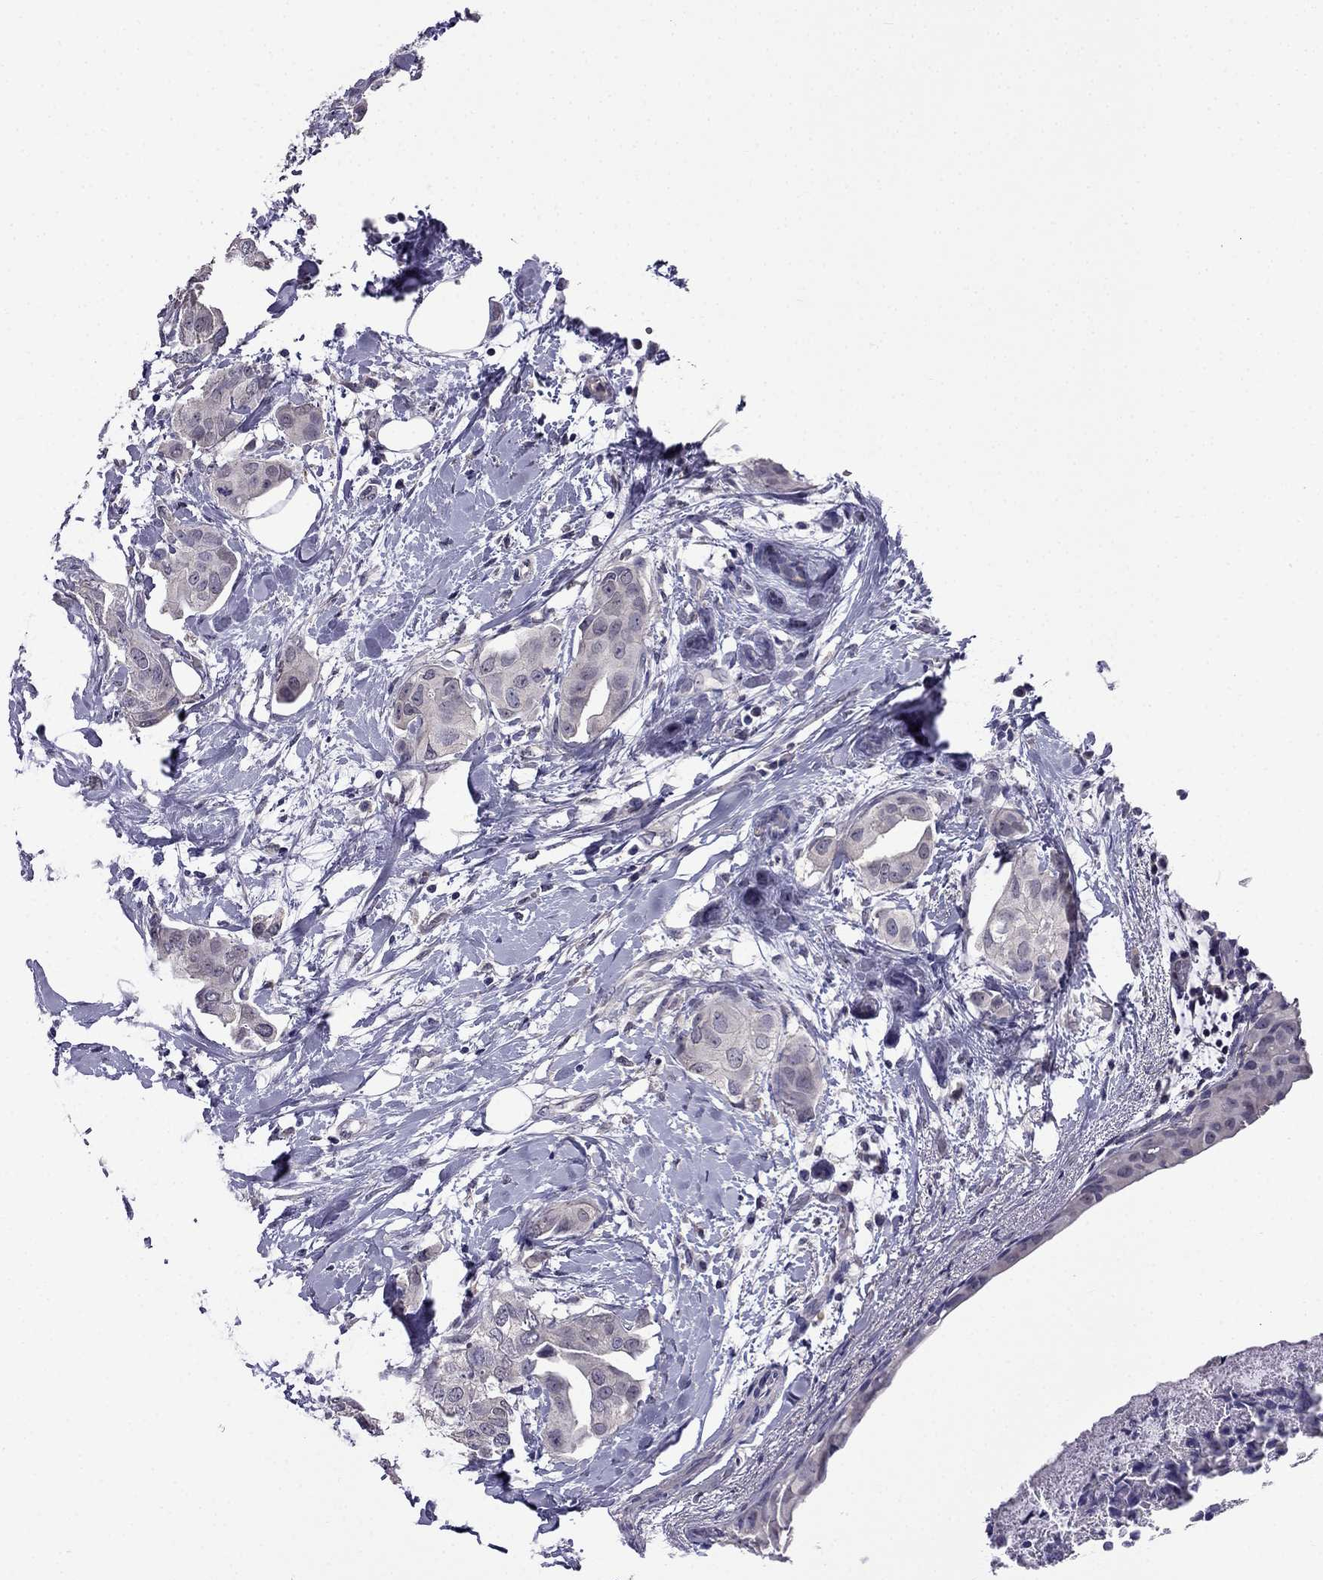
{"staining": {"intensity": "negative", "quantity": "none", "location": "none"}, "tissue": "breast cancer", "cell_type": "Tumor cells", "image_type": "cancer", "snomed": [{"axis": "morphology", "description": "Normal tissue, NOS"}, {"axis": "morphology", "description": "Duct carcinoma"}, {"axis": "topography", "description": "Breast"}], "caption": "Image shows no significant protein positivity in tumor cells of infiltrating ductal carcinoma (breast).", "gene": "AQP9", "patient": {"sex": "female", "age": 40}}